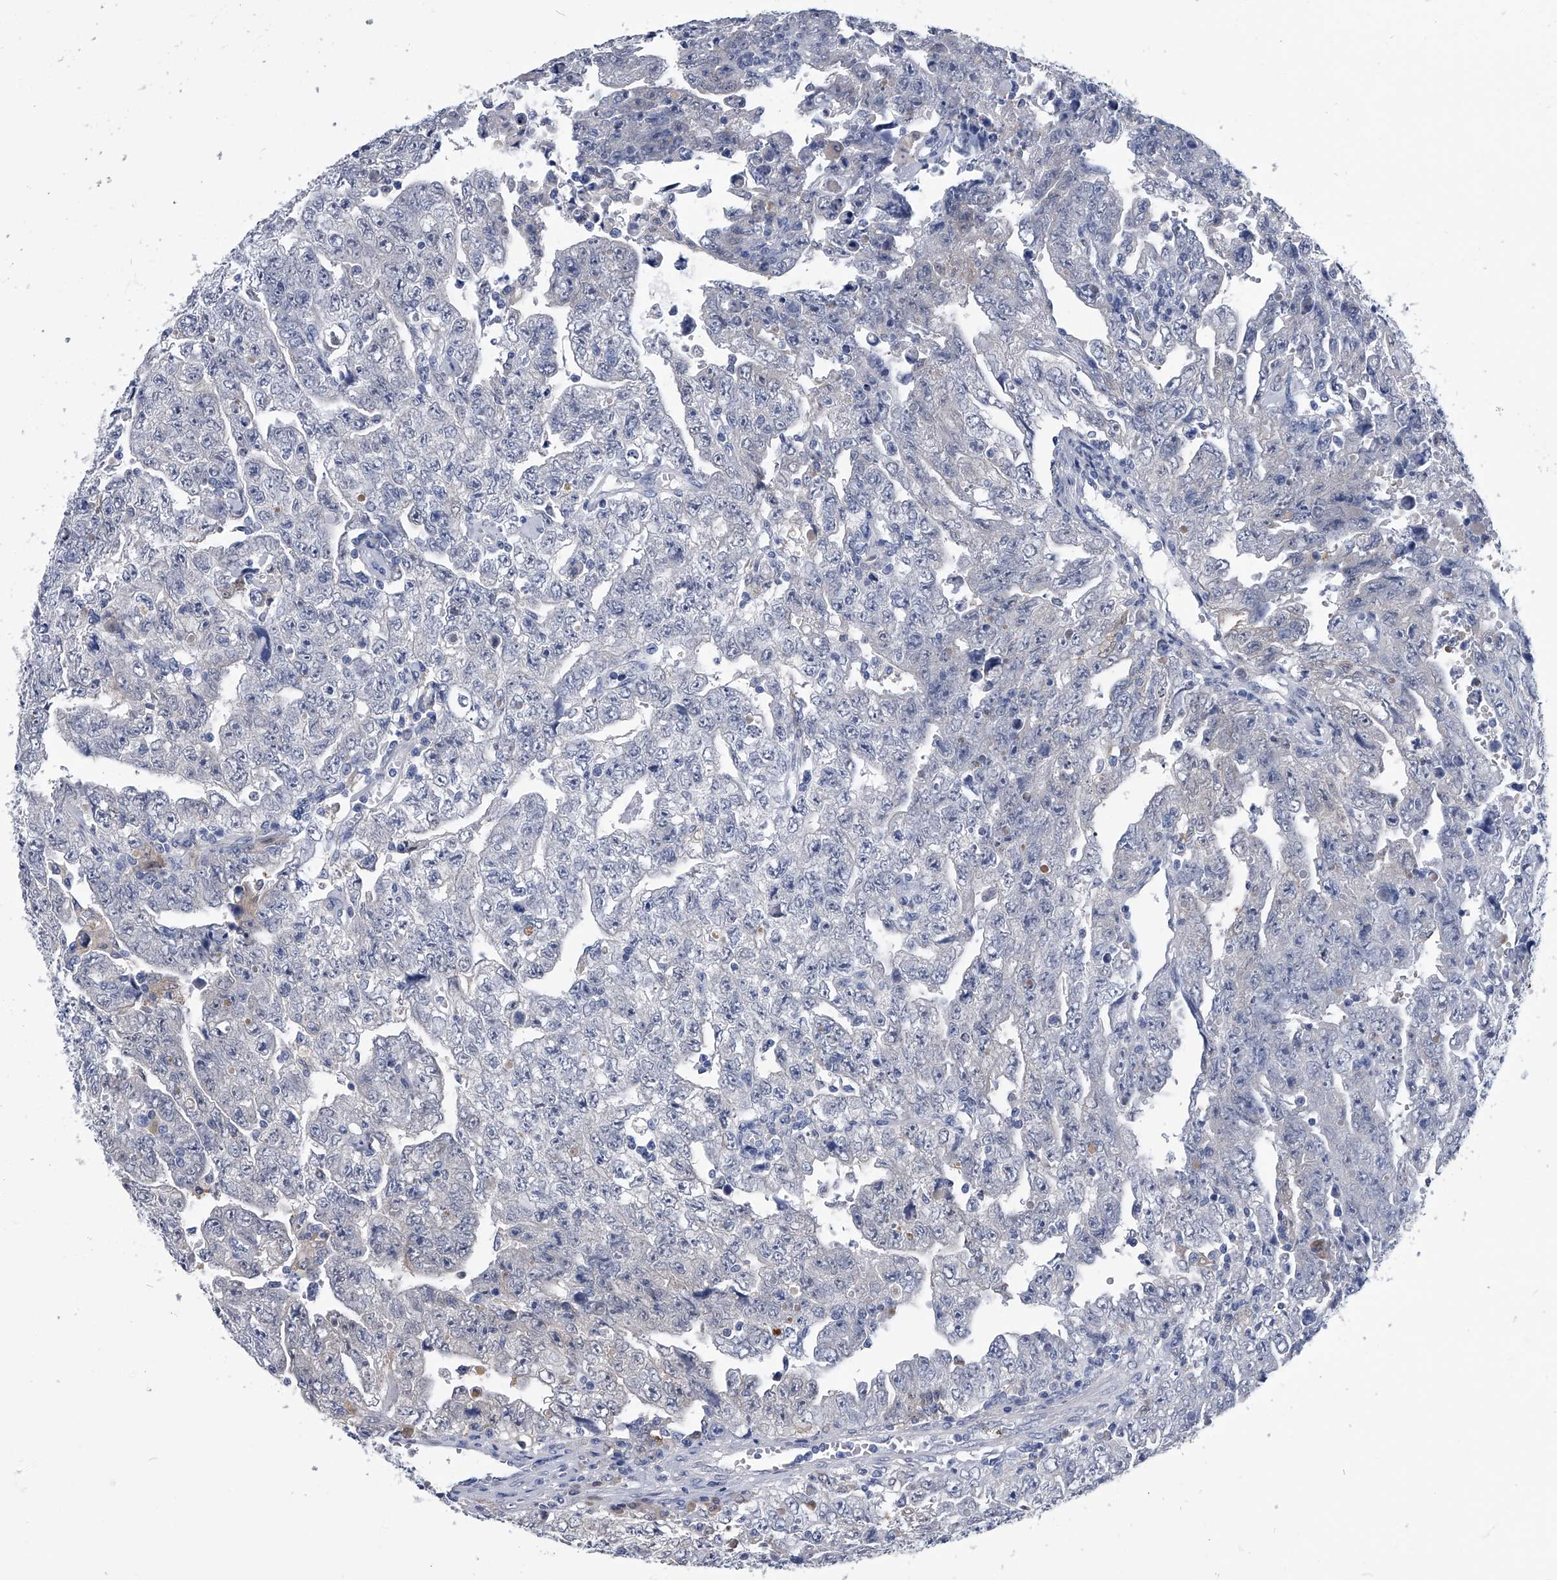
{"staining": {"intensity": "negative", "quantity": "none", "location": "none"}, "tissue": "testis cancer", "cell_type": "Tumor cells", "image_type": "cancer", "snomed": [{"axis": "morphology", "description": "Carcinoma, Embryonal, NOS"}, {"axis": "topography", "description": "Testis"}], "caption": "The micrograph shows no staining of tumor cells in testis embryonal carcinoma.", "gene": "PDXK", "patient": {"sex": "male", "age": 28}}